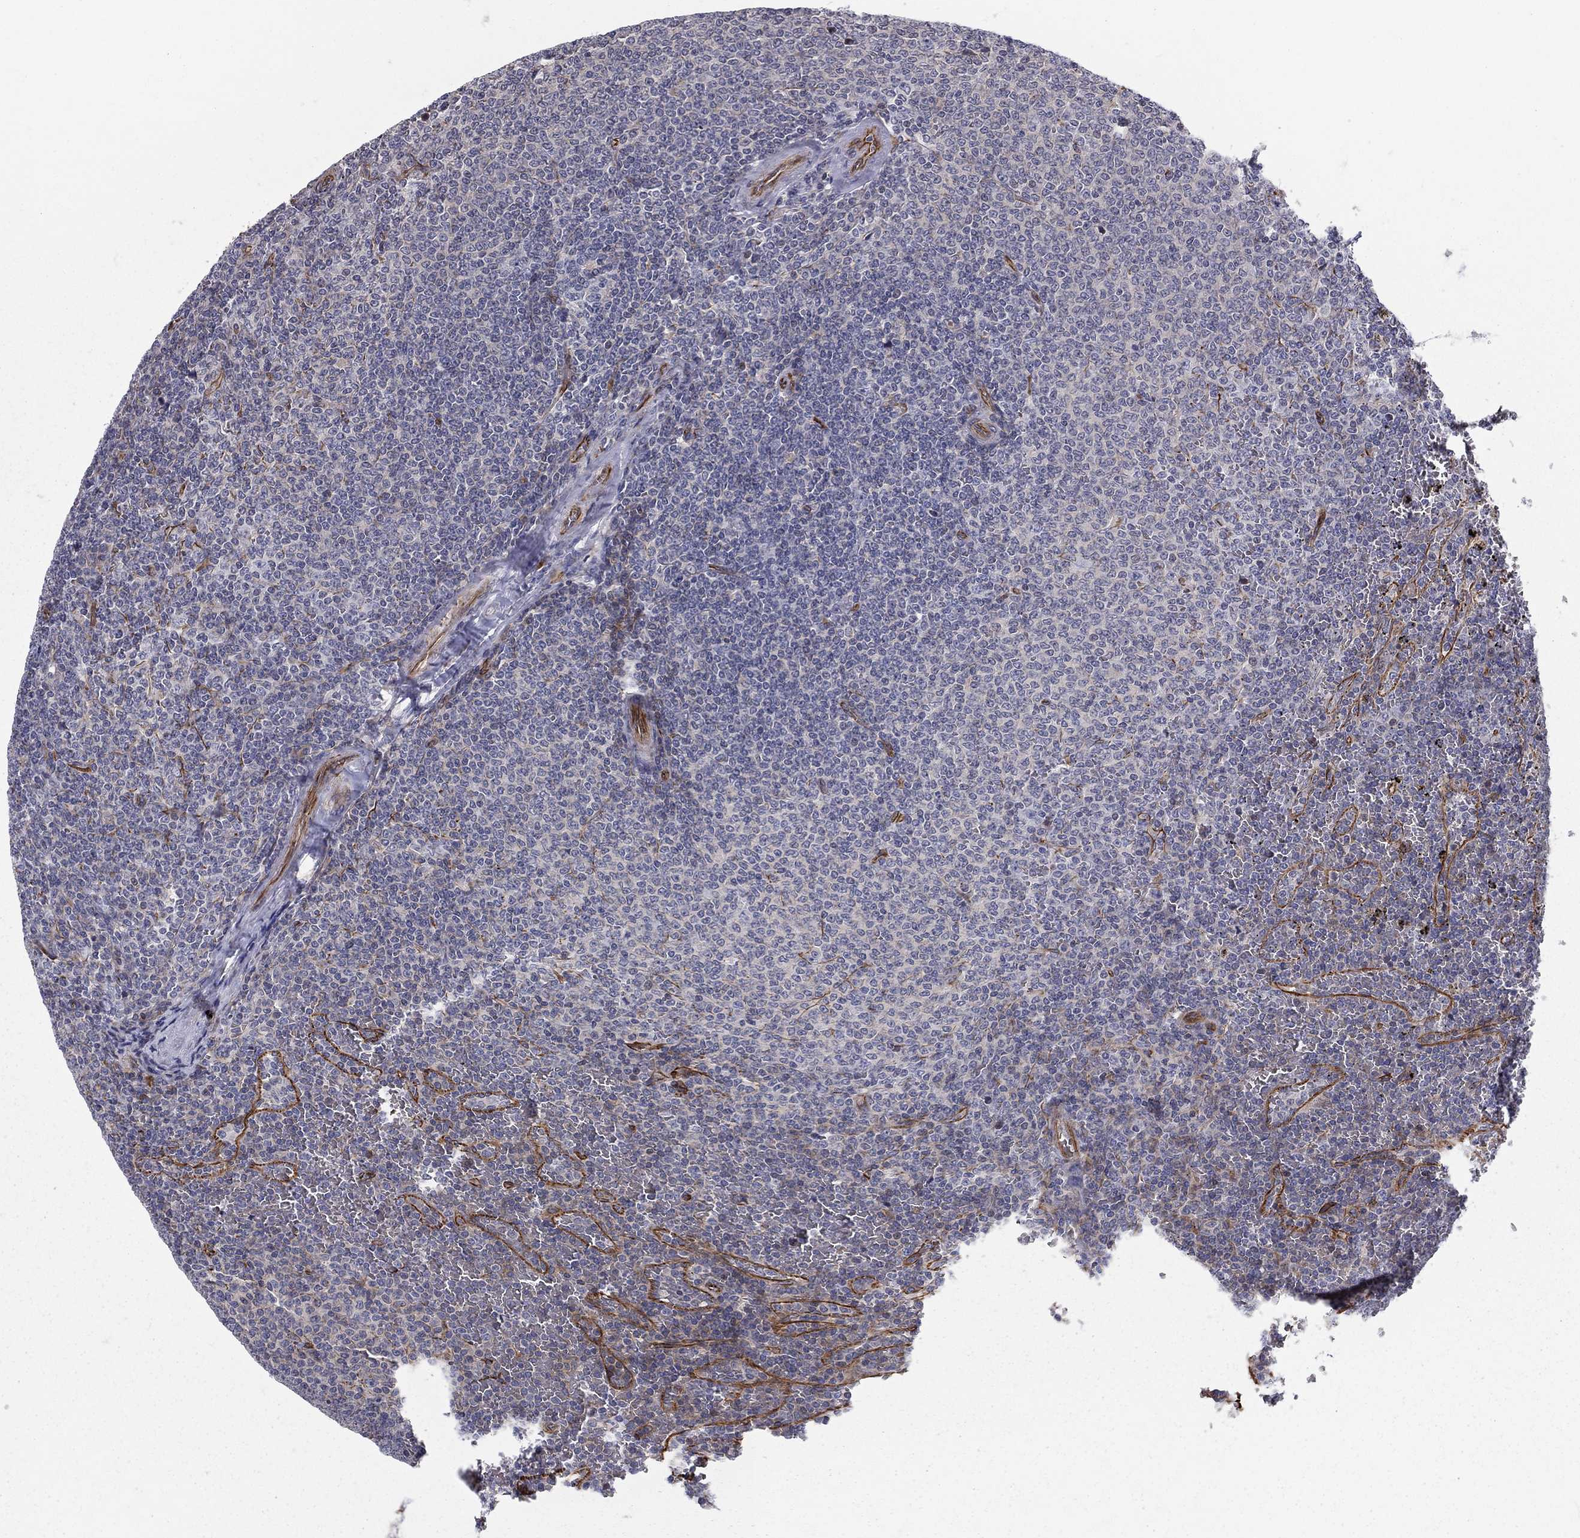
{"staining": {"intensity": "negative", "quantity": "none", "location": "none"}, "tissue": "lymphoma", "cell_type": "Tumor cells", "image_type": "cancer", "snomed": [{"axis": "morphology", "description": "Malignant lymphoma, non-Hodgkin's type, Low grade"}, {"axis": "topography", "description": "Spleen"}], "caption": "Immunohistochemistry of human lymphoma reveals no staining in tumor cells.", "gene": "CLSTN1", "patient": {"sex": "female", "age": 77}}